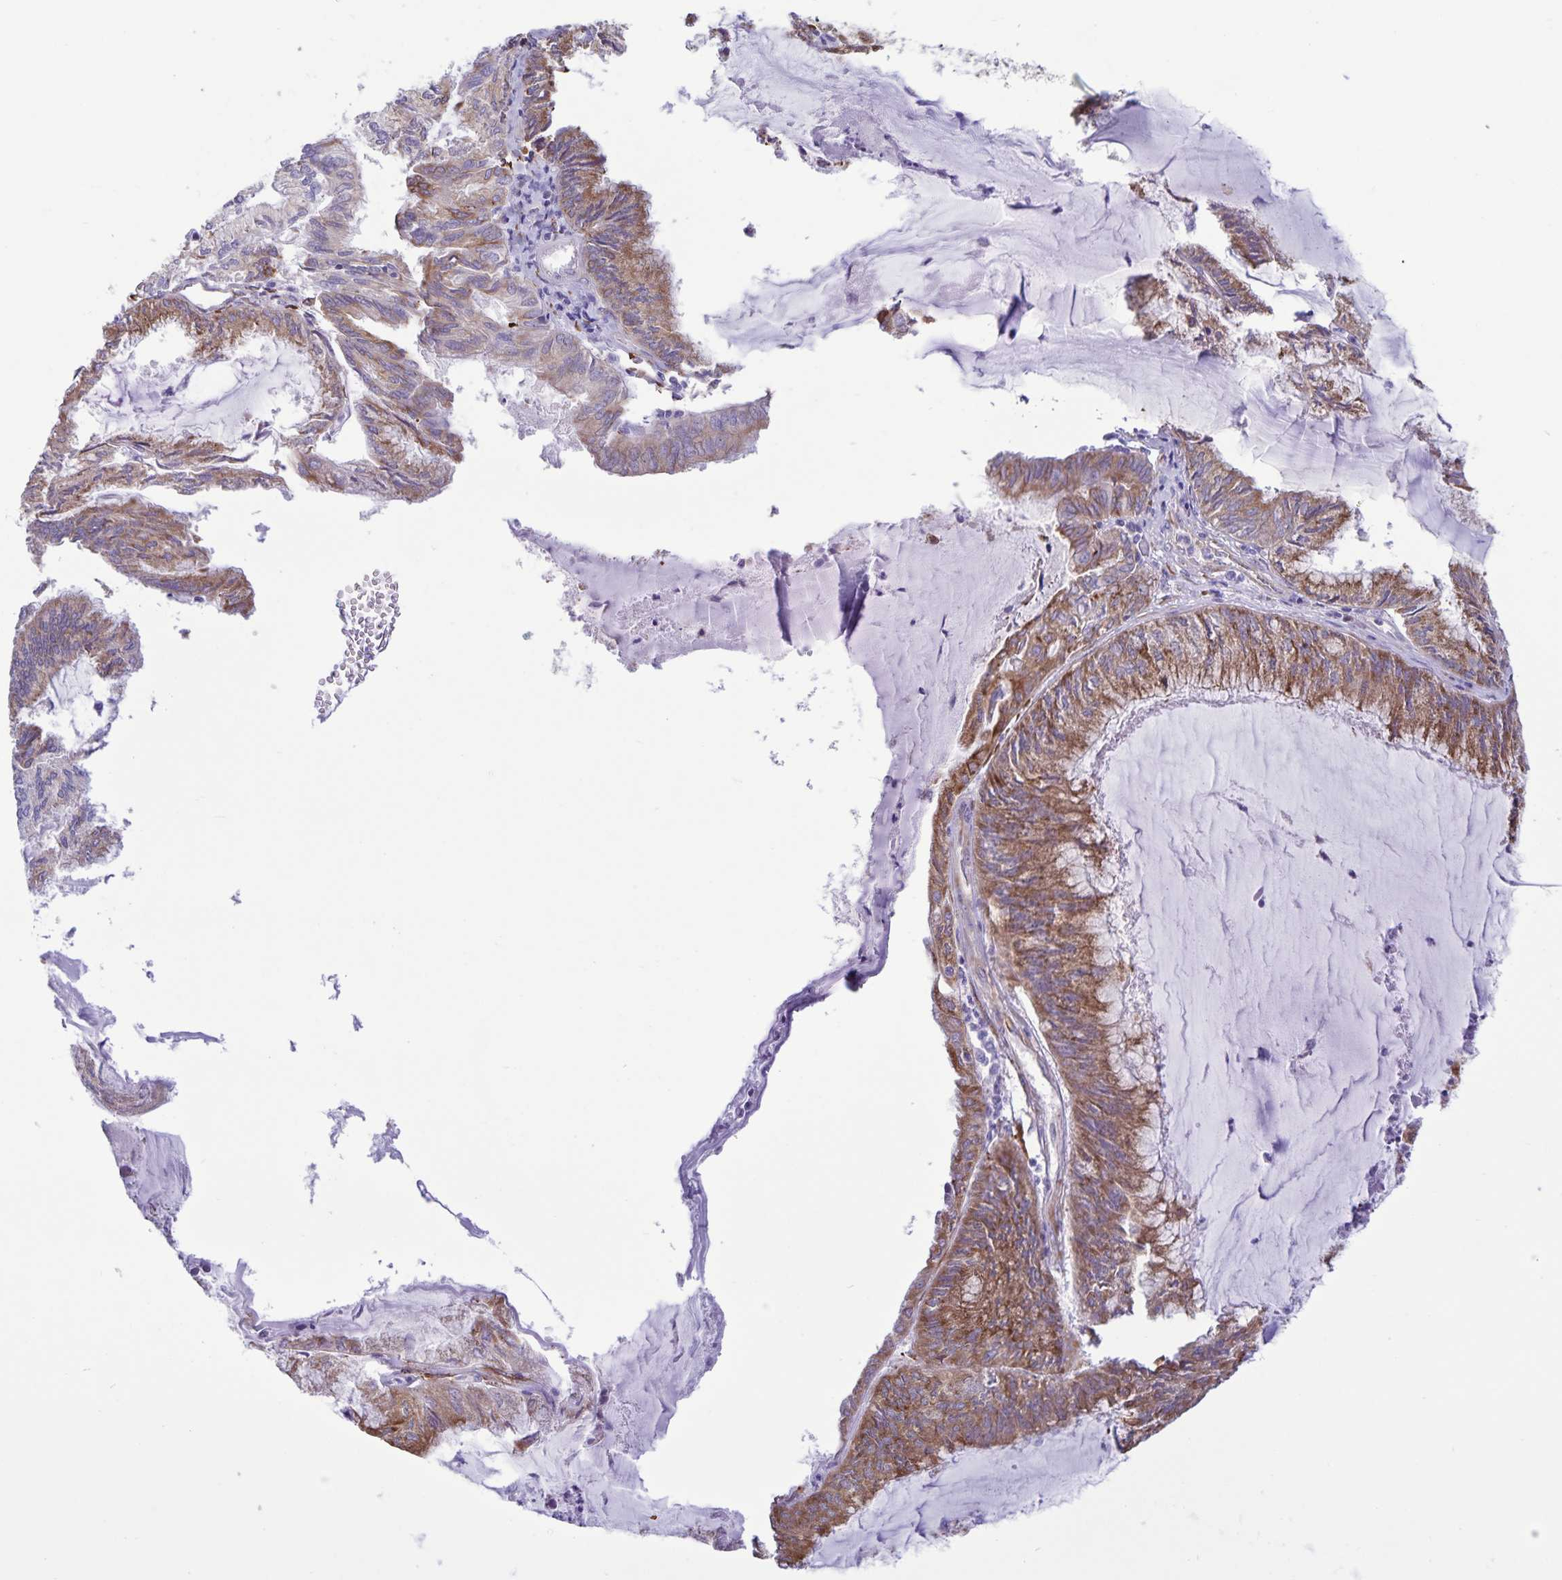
{"staining": {"intensity": "moderate", "quantity": ">75%", "location": "cytoplasmic/membranous"}, "tissue": "endometrial cancer", "cell_type": "Tumor cells", "image_type": "cancer", "snomed": [{"axis": "morphology", "description": "Carcinoma, NOS"}, {"axis": "topography", "description": "Endometrium"}], "caption": "Endometrial cancer (carcinoma) stained for a protein (brown) exhibits moderate cytoplasmic/membranous positive staining in about >75% of tumor cells.", "gene": "RCN1", "patient": {"sex": "female", "age": 62}}